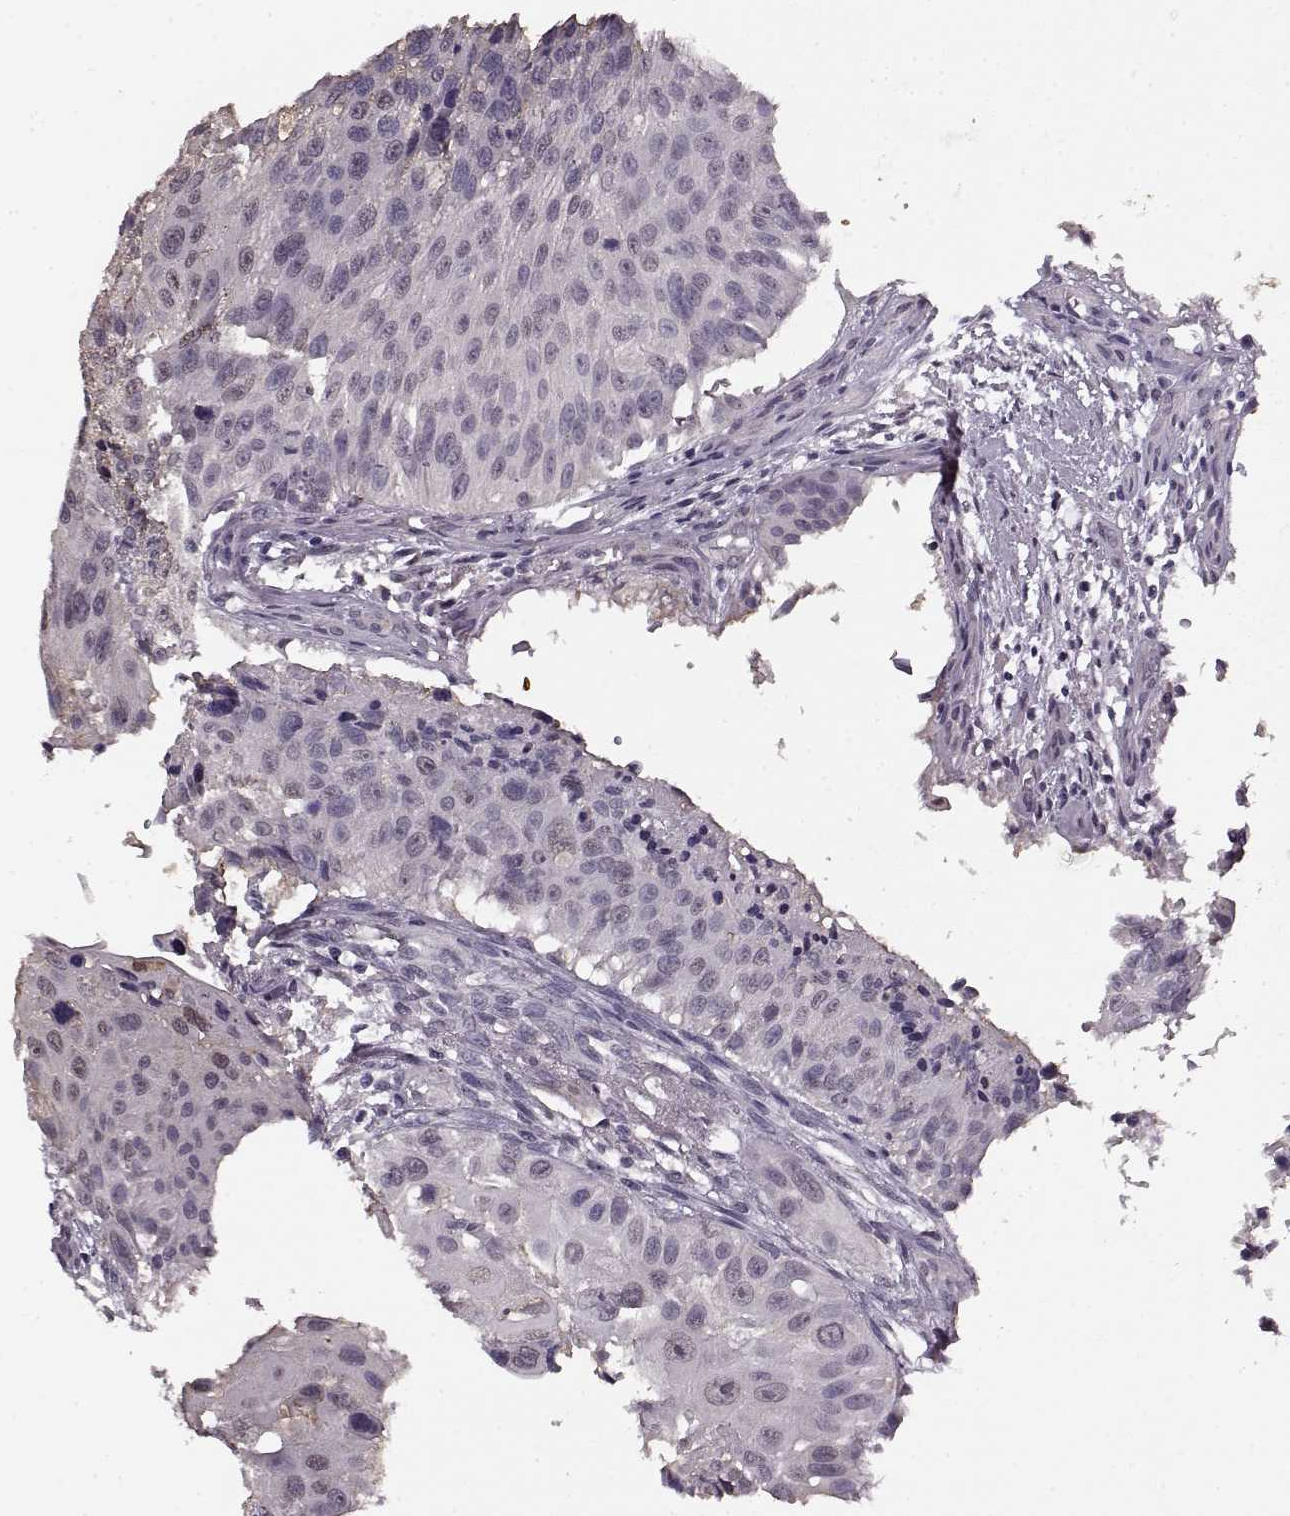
{"staining": {"intensity": "weak", "quantity": "<25%", "location": "nuclear"}, "tissue": "urothelial cancer", "cell_type": "Tumor cells", "image_type": "cancer", "snomed": [{"axis": "morphology", "description": "Urothelial carcinoma, NOS"}, {"axis": "topography", "description": "Urinary bladder"}], "caption": "Histopathology image shows no protein positivity in tumor cells of transitional cell carcinoma tissue.", "gene": "RP1L1", "patient": {"sex": "male", "age": 55}}